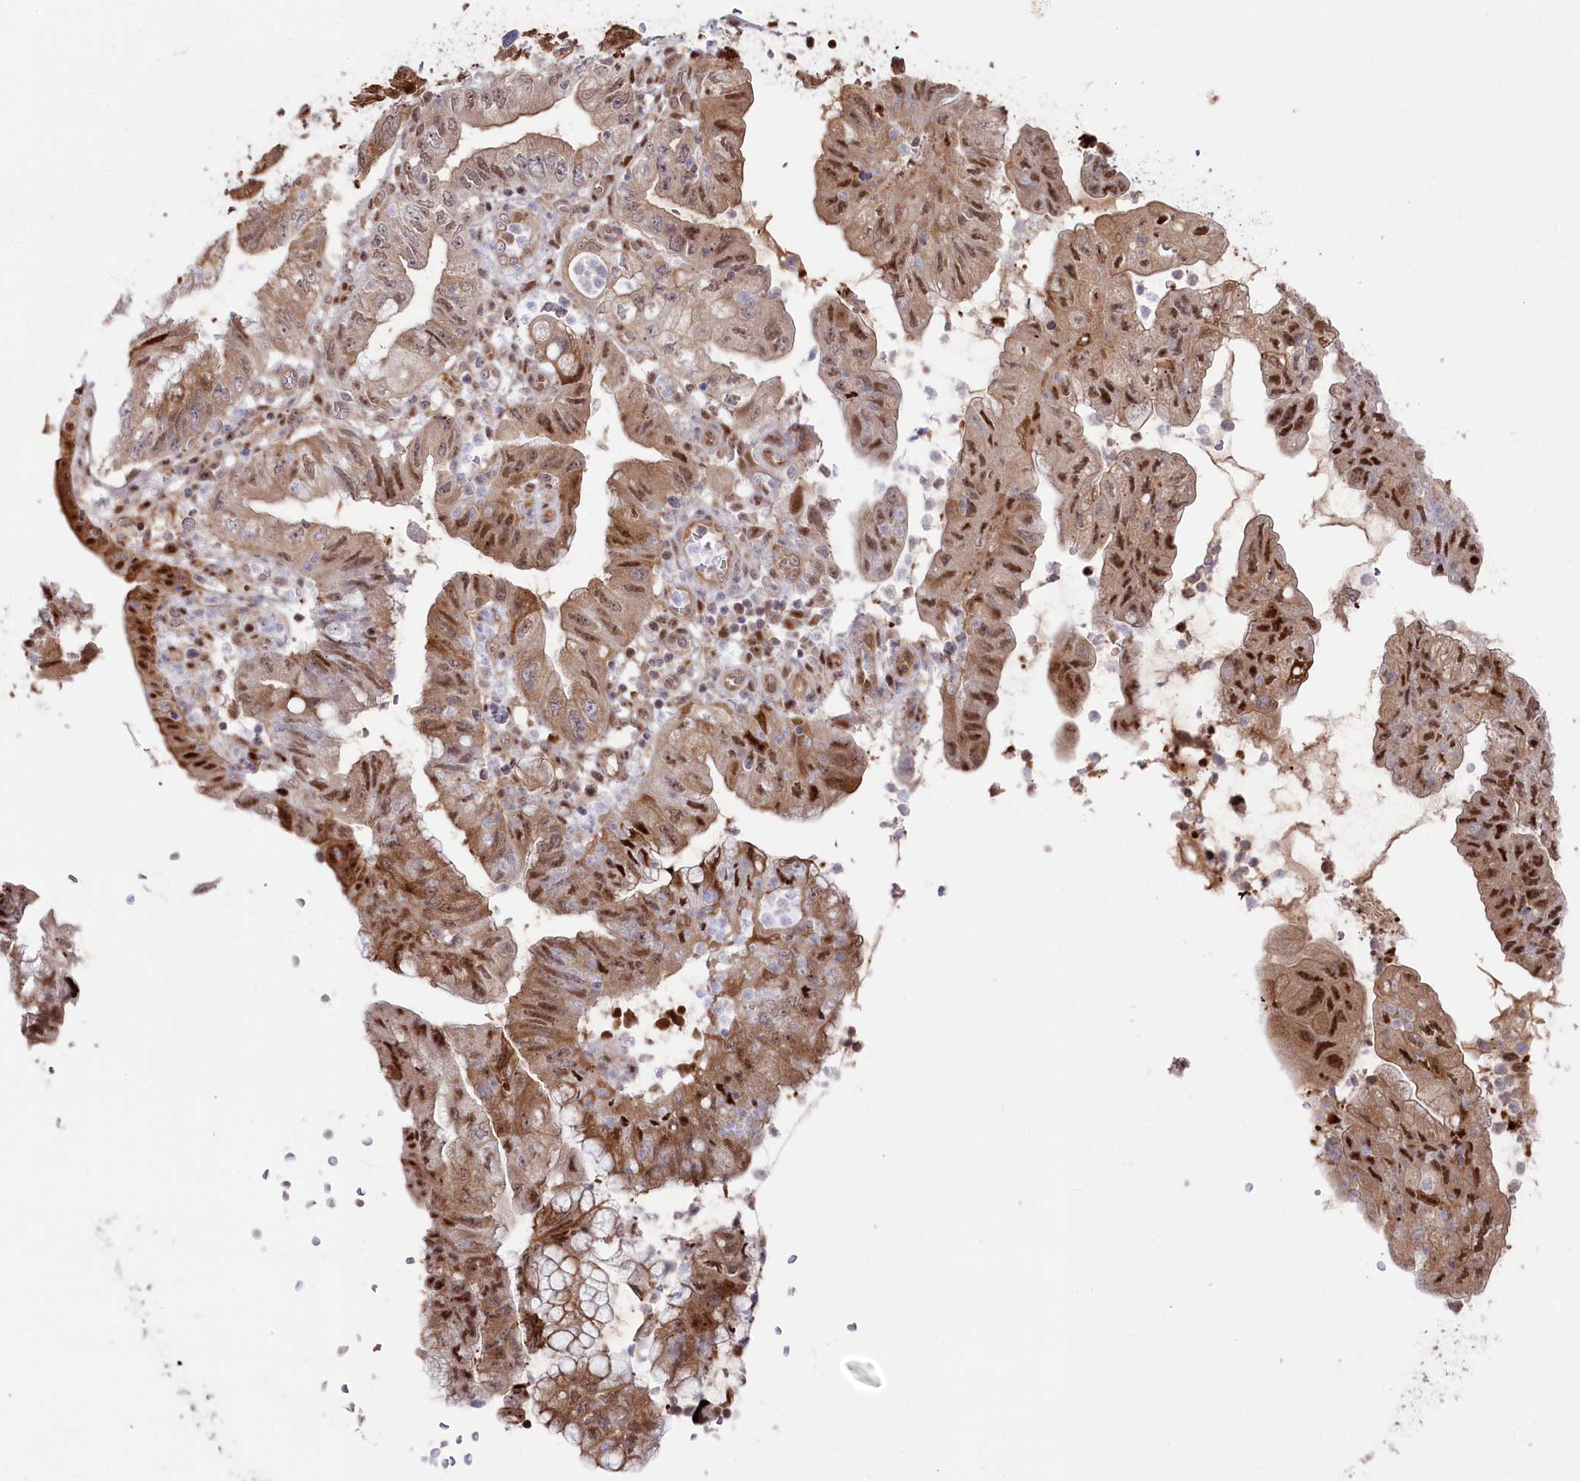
{"staining": {"intensity": "moderate", "quantity": ">75%", "location": "cytoplasmic/membranous,nuclear"}, "tissue": "pancreatic cancer", "cell_type": "Tumor cells", "image_type": "cancer", "snomed": [{"axis": "morphology", "description": "Adenocarcinoma, NOS"}, {"axis": "topography", "description": "Pancreas"}], "caption": "The image displays immunohistochemical staining of adenocarcinoma (pancreatic). There is moderate cytoplasmic/membranous and nuclear staining is present in about >75% of tumor cells.", "gene": "PSMA1", "patient": {"sex": "female", "age": 73}}